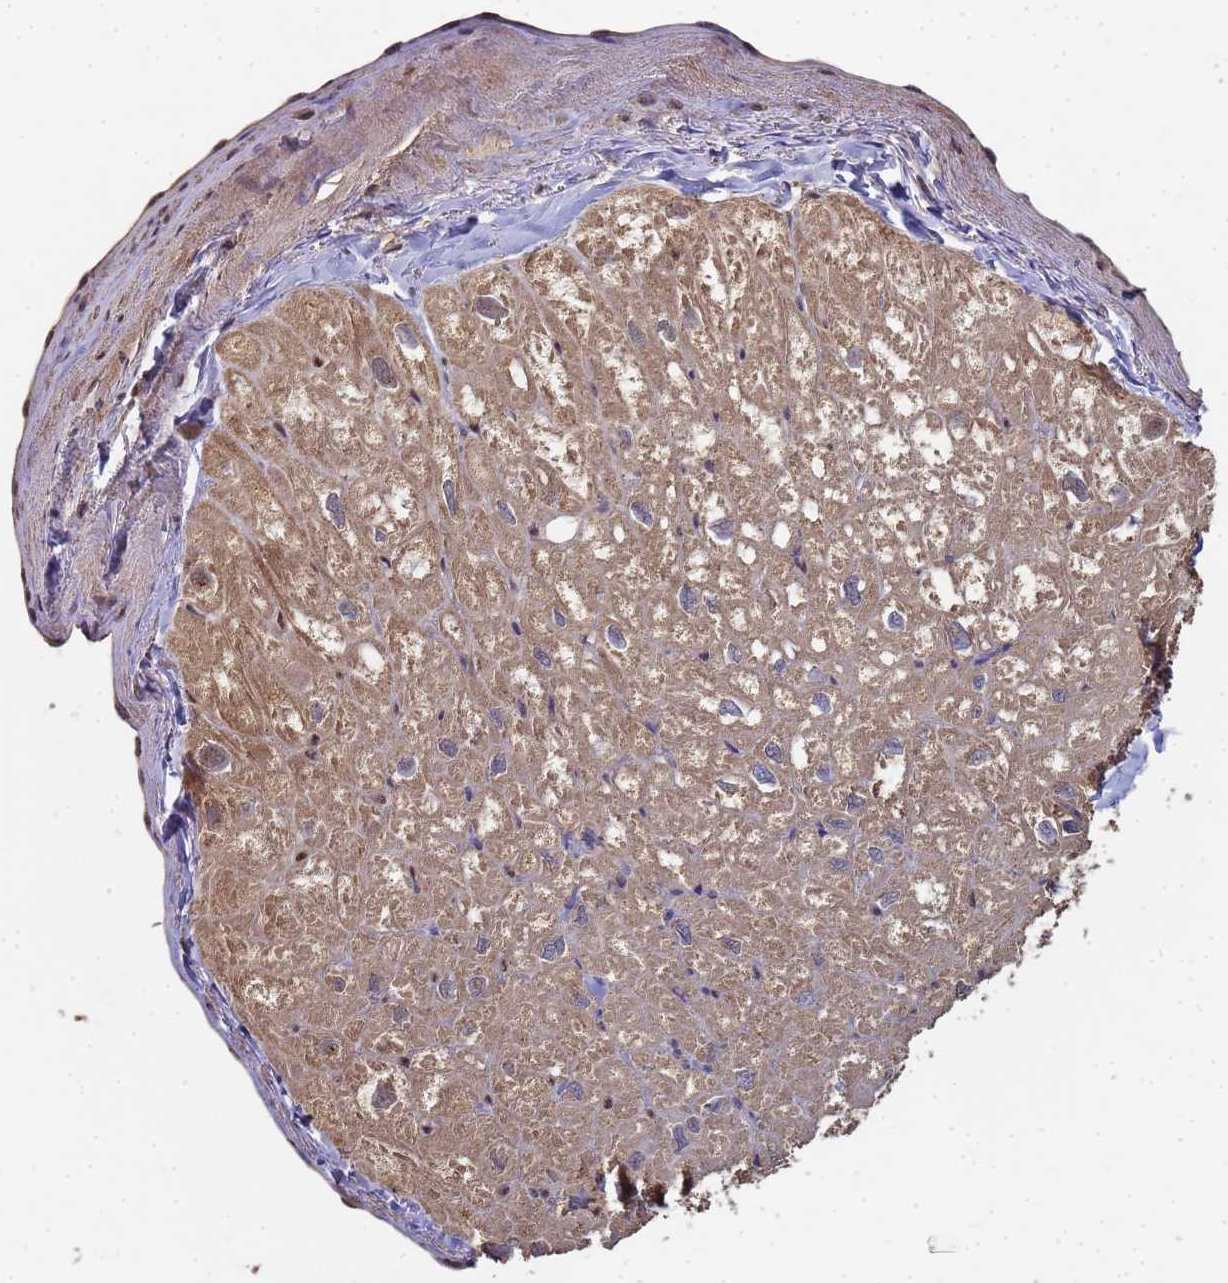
{"staining": {"intensity": "strong", "quantity": ">75%", "location": "cytoplasmic/membranous"}, "tissue": "heart muscle", "cell_type": "Cardiomyocytes", "image_type": "normal", "snomed": [{"axis": "morphology", "description": "Normal tissue, NOS"}, {"axis": "topography", "description": "Heart"}], "caption": "DAB immunohistochemical staining of unremarkable heart muscle exhibits strong cytoplasmic/membranous protein expression in approximately >75% of cardiomyocytes.", "gene": "SECISBP2", "patient": {"sex": "male", "age": 50}}